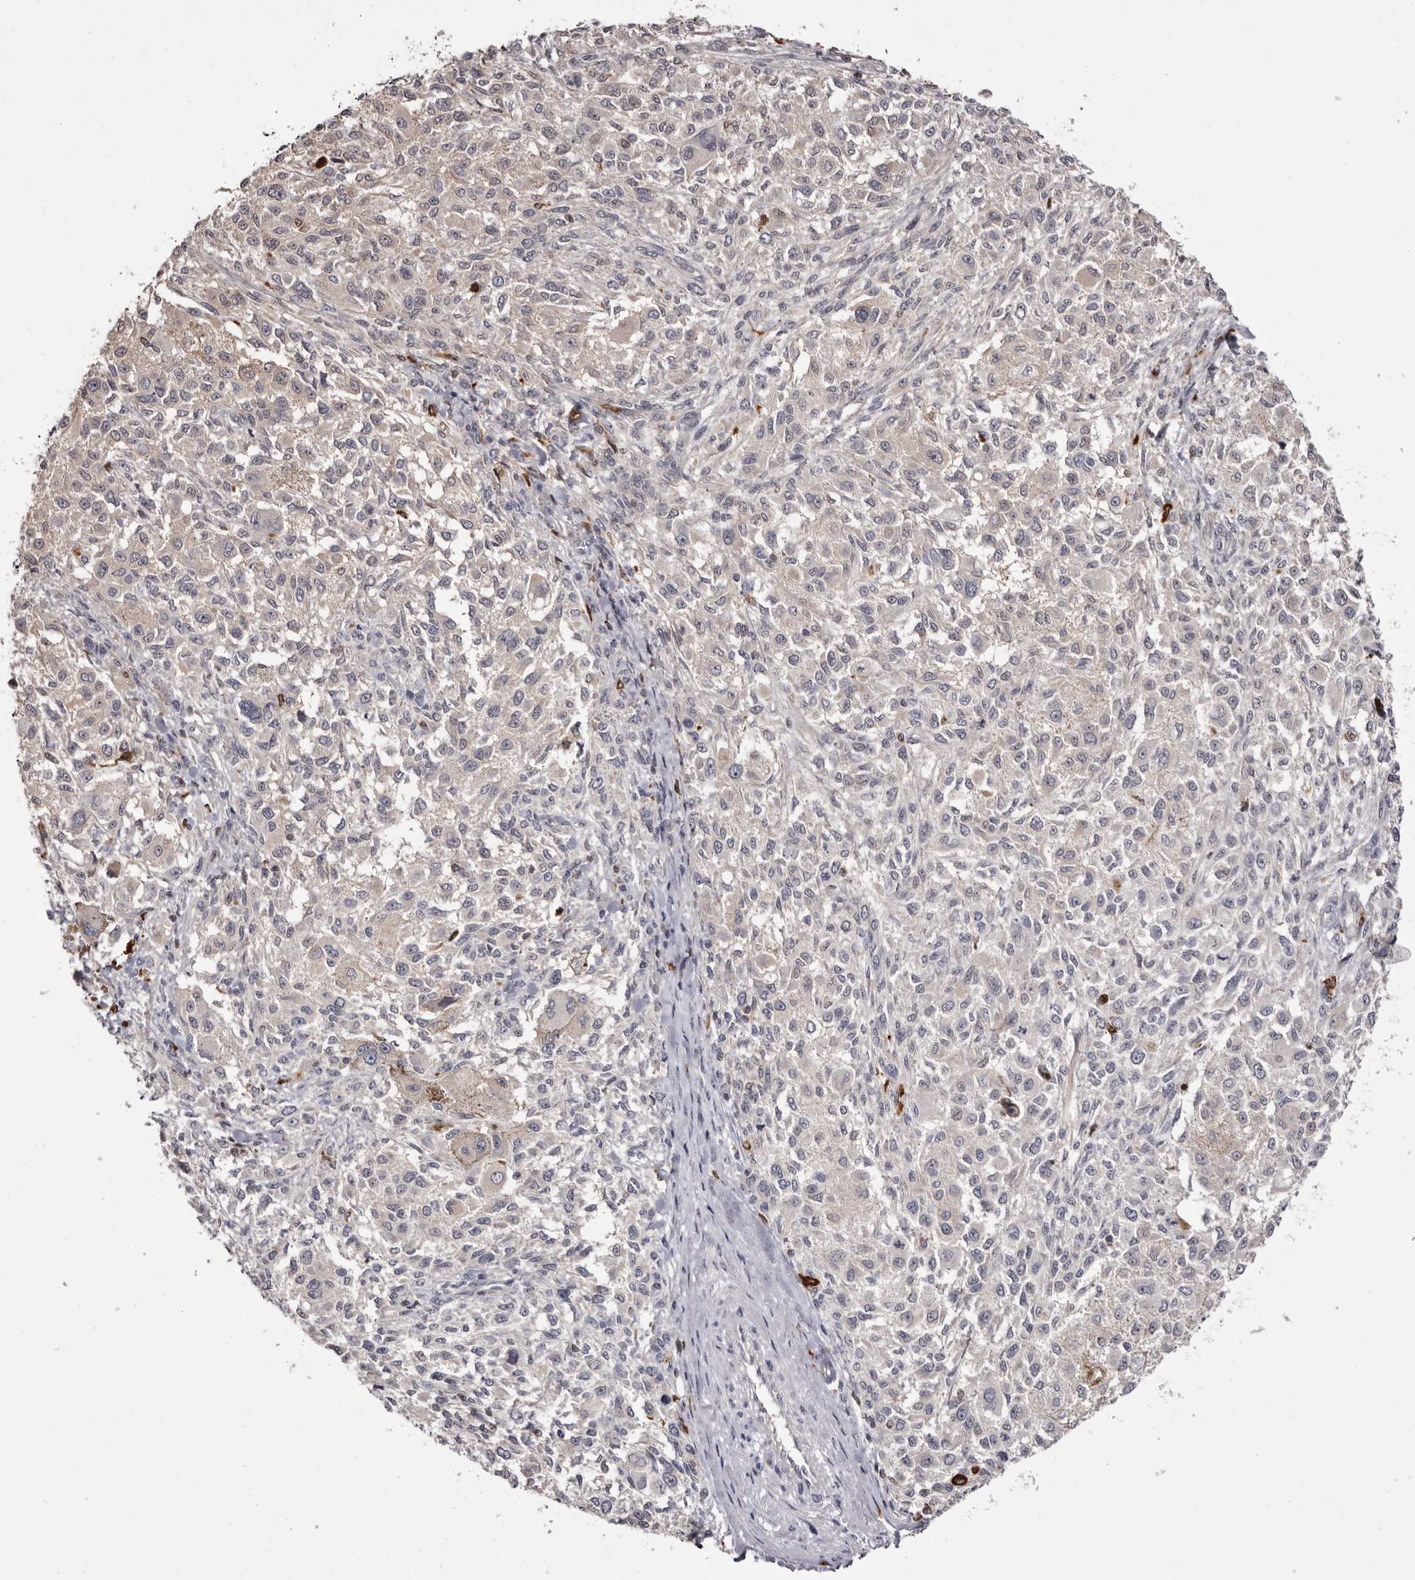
{"staining": {"intensity": "negative", "quantity": "none", "location": "none"}, "tissue": "melanoma", "cell_type": "Tumor cells", "image_type": "cancer", "snomed": [{"axis": "morphology", "description": "Necrosis, NOS"}, {"axis": "morphology", "description": "Malignant melanoma, NOS"}, {"axis": "topography", "description": "Skin"}], "caption": "DAB (3,3'-diaminobenzidine) immunohistochemical staining of melanoma displays no significant expression in tumor cells.", "gene": "TNNI1", "patient": {"sex": "female", "age": 87}}